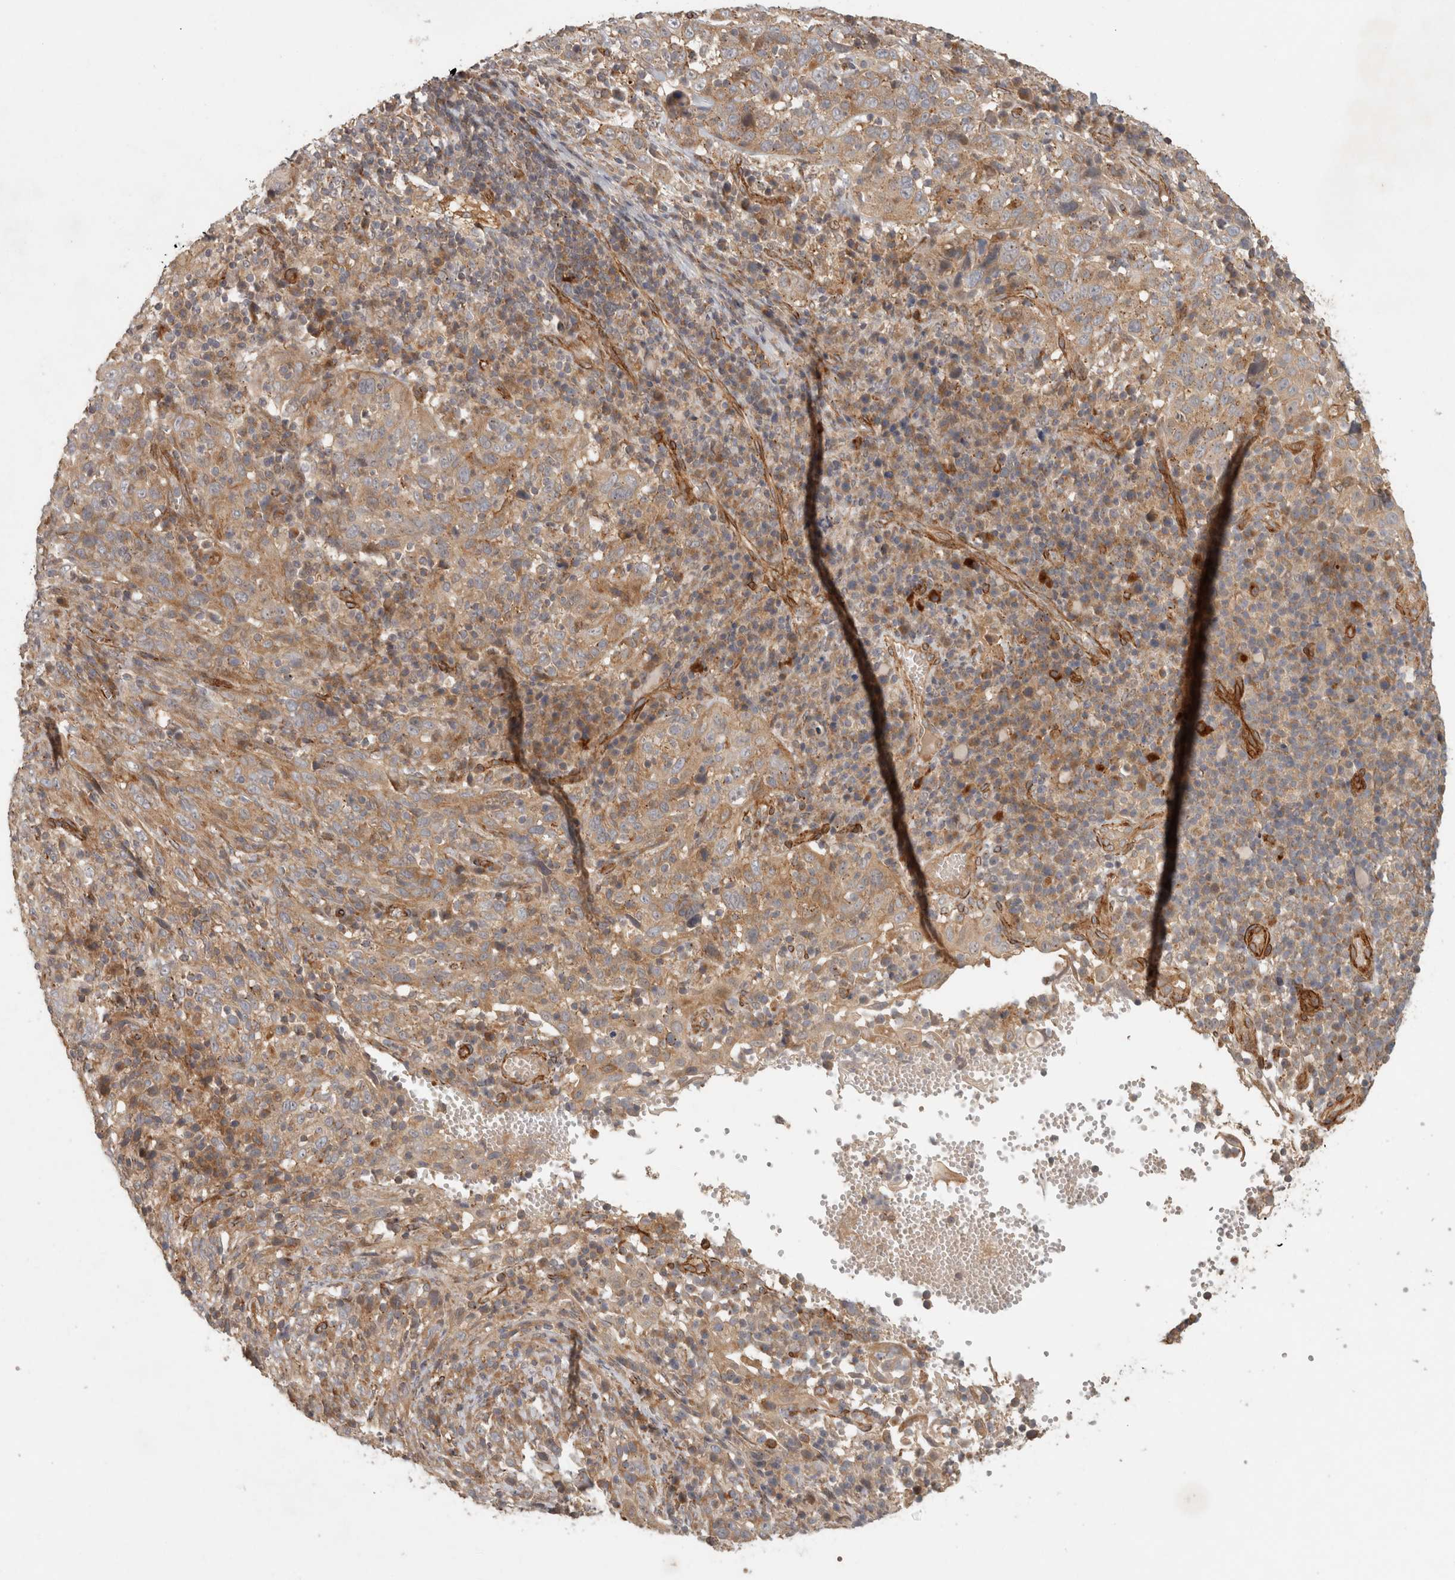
{"staining": {"intensity": "moderate", "quantity": ">75%", "location": "cytoplasmic/membranous"}, "tissue": "cervical cancer", "cell_type": "Tumor cells", "image_type": "cancer", "snomed": [{"axis": "morphology", "description": "Squamous cell carcinoma, NOS"}, {"axis": "topography", "description": "Cervix"}], "caption": "The immunohistochemical stain labels moderate cytoplasmic/membranous positivity in tumor cells of cervical squamous cell carcinoma tissue. Ihc stains the protein in brown and the nuclei are stained blue.", "gene": "SIPA1L2", "patient": {"sex": "female", "age": 46}}